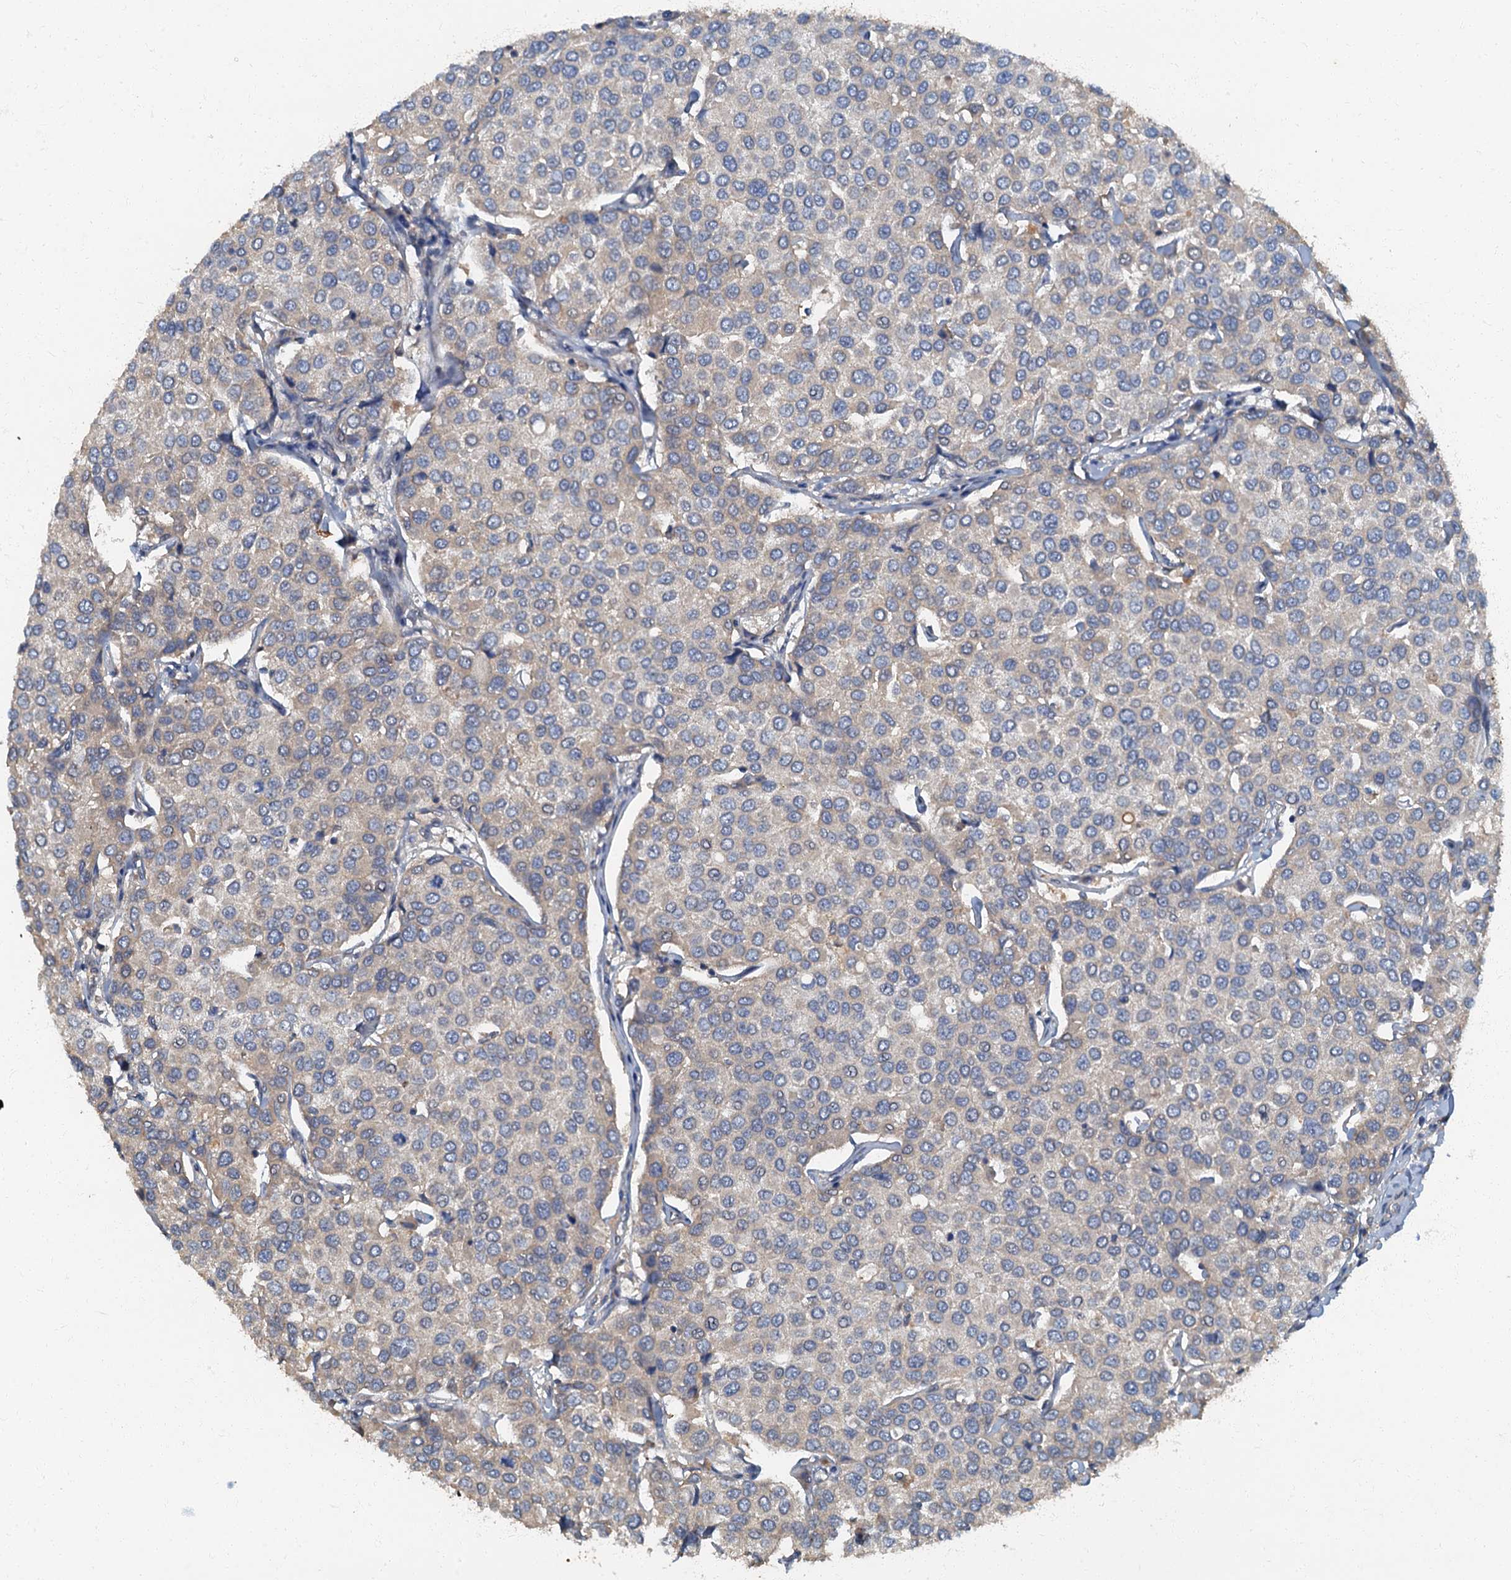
{"staining": {"intensity": "weak", "quantity": "<25%", "location": "cytoplasmic/membranous"}, "tissue": "breast cancer", "cell_type": "Tumor cells", "image_type": "cancer", "snomed": [{"axis": "morphology", "description": "Duct carcinoma"}, {"axis": "topography", "description": "Breast"}], "caption": "Breast infiltrating ductal carcinoma stained for a protein using IHC demonstrates no staining tumor cells.", "gene": "ARL11", "patient": {"sex": "female", "age": 55}}